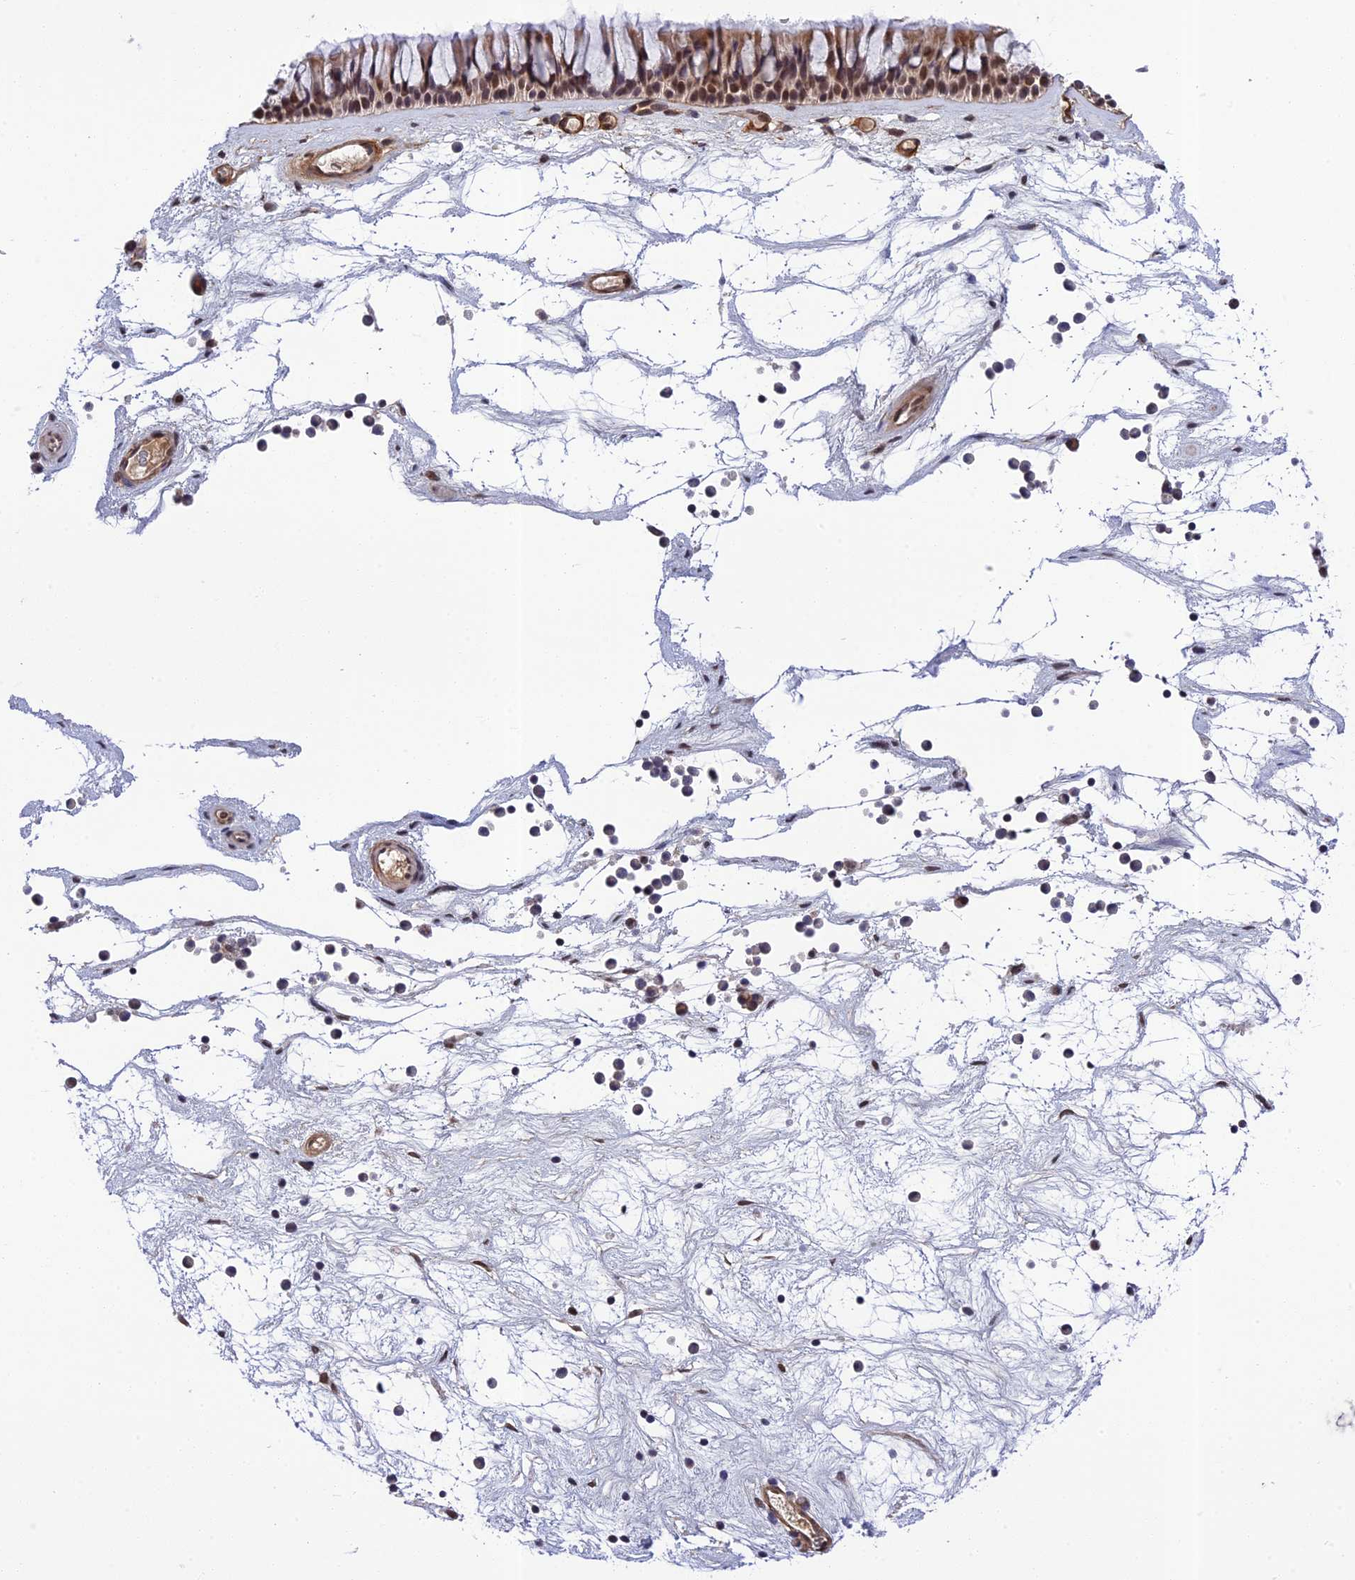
{"staining": {"intensity": "moderate", "quantity": ">75%", "location": "nuclear"}, "tissue": "nasopharynx", "cell_type": "Respiratory epithelial cells", "image_type": "normal", "snomed": [{"axis": "morphology", "description": "Normal tissue, NOS"}, {"axis": "topography", "description": "Nasopharynx"}], "caption": "Brown immunohistochemical staining in unremarkable human nasopharynx reveals moderate nuclear expression in about >75% of respiratory epithelial cells.", "gene": "REXO1", "patient": {"sex": "male", "age": 64}}